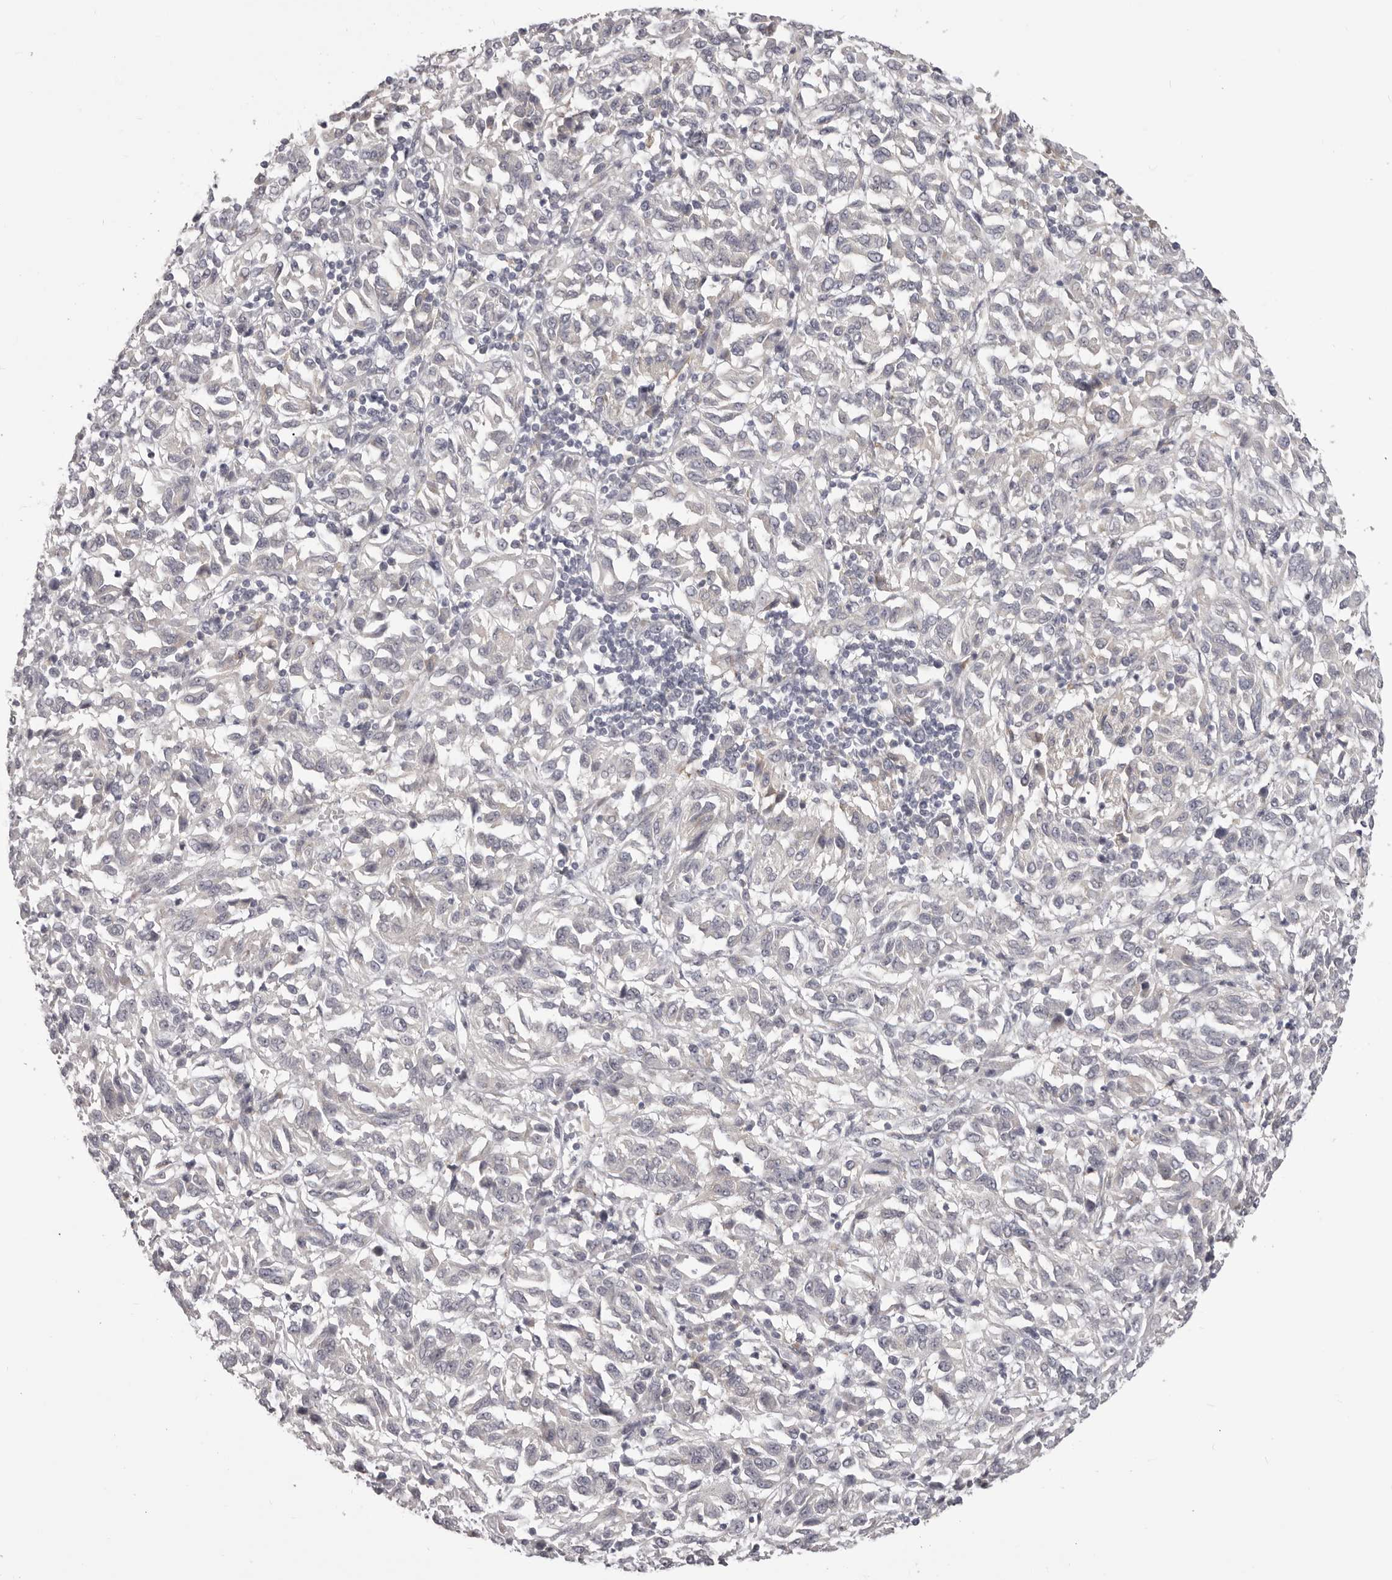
{"staining": {"intensity": "negative", "quantity": "none", "location": "none"}, "tissue": "melanoma", "cell_type": "Tumor cells", "image_type": "cancer", "snomed": [{"axis": "morphology", "description": "Malignant melanoma, Metastatic site"}, {"axis": "topography", "description": "Lung"}], "caption": "A micrograph of melanoma stained for a protein displays no brown staining in tumor cells.", "gene": "OTUD3", "patient": {"sex": "male", "age": 64}}